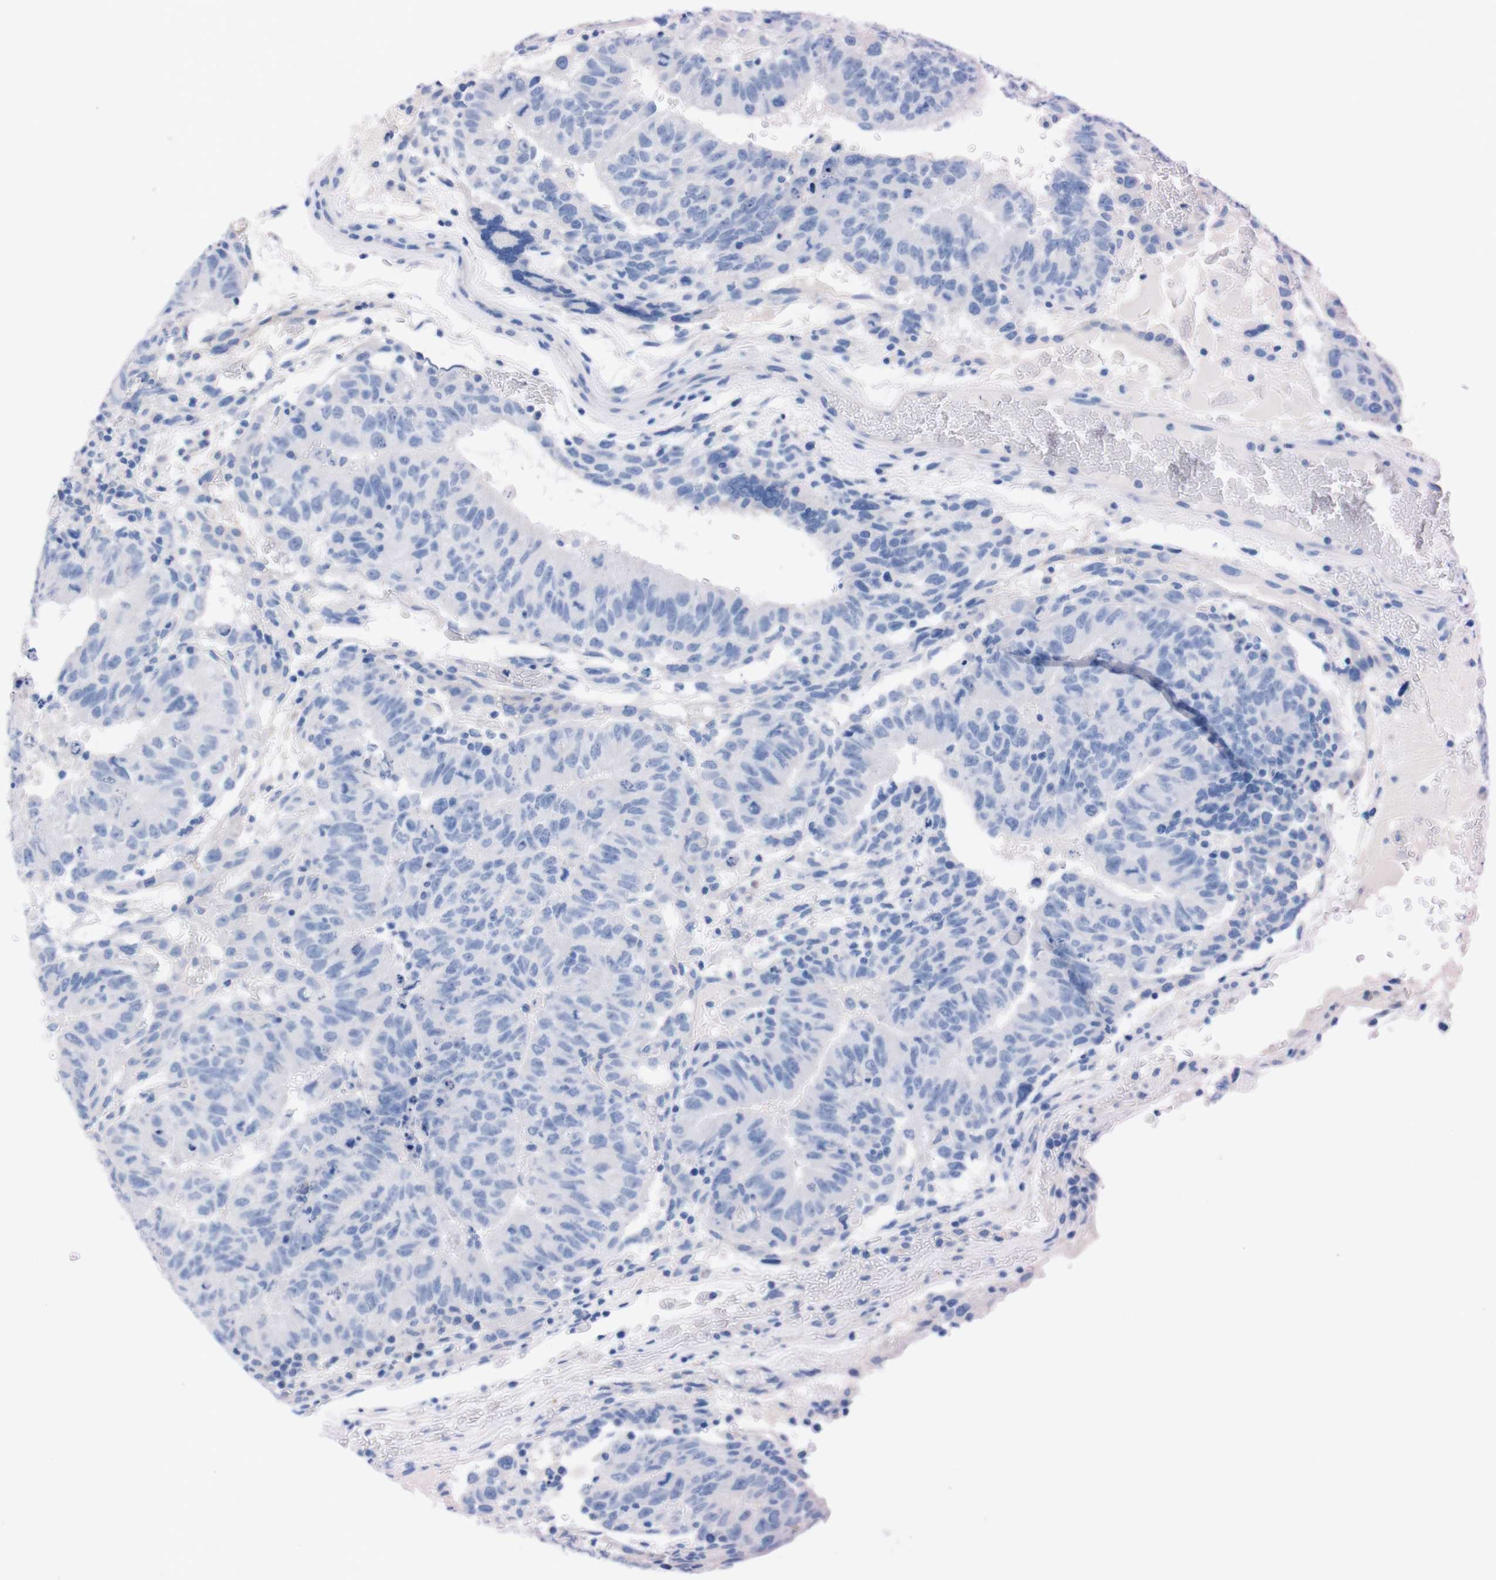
{"staining": {"intensity": "negative", "quantity": "none", "location": "none"}, "tissue": "testis cancer", "cell_type": "Tumor cells", "image_type": "cancer", "snomed": [{"axis": "morphology", "description": "Seminoma, NOS"}, {"axis": "morphology", "description": "Carcinoma, Embryonal, NOS"}, {"axis": "topography", "description": "Testis"}], "caption": "The immunohistochemistry image has no significant expression in tumor cells of testis cancer (embryonal carcinoma) tissue. Nuclei are stained in blue.", "gene": "TMEM243", "patient": {"sex": "male", "age": 52}}